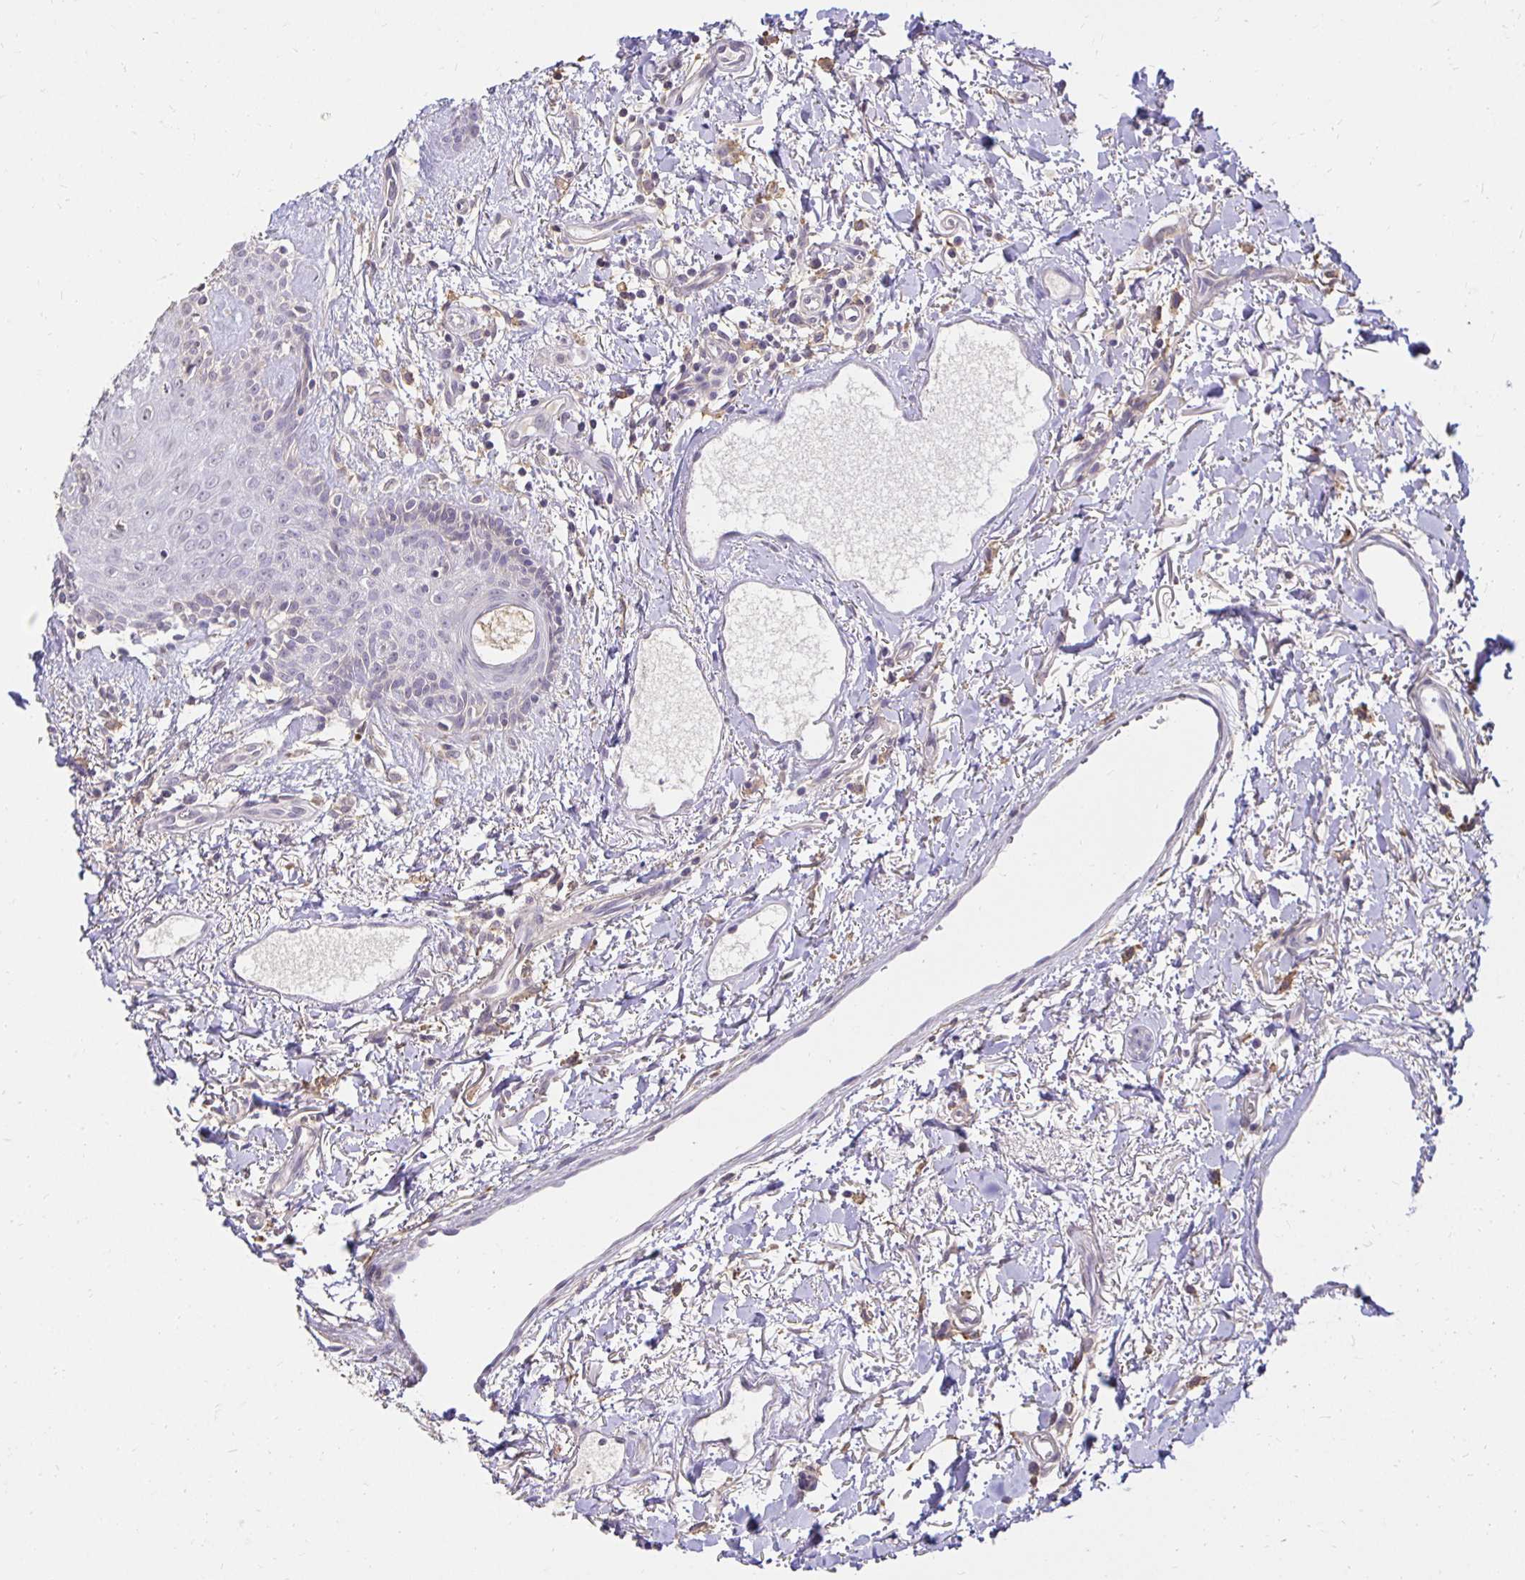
{"staining": {"intensity": "weak", "quantity": "<25%", "location": "cytoplasmic/membranous"}, "tissue": "breast cancer", "cell_type": "Tumor cells", "image_type": "cancer", "snomed": [{"axis": "morphology", "description": "Duct carcinoma"}, {"axis": "topography", "description": "Breast"}], "caption": "The immunohistochemistry histopathology image has no significant expression in tumor cells of breast cancer tissue.", "gene": "PNPLA3", "patient": {"sex": "female", "age": 54}}